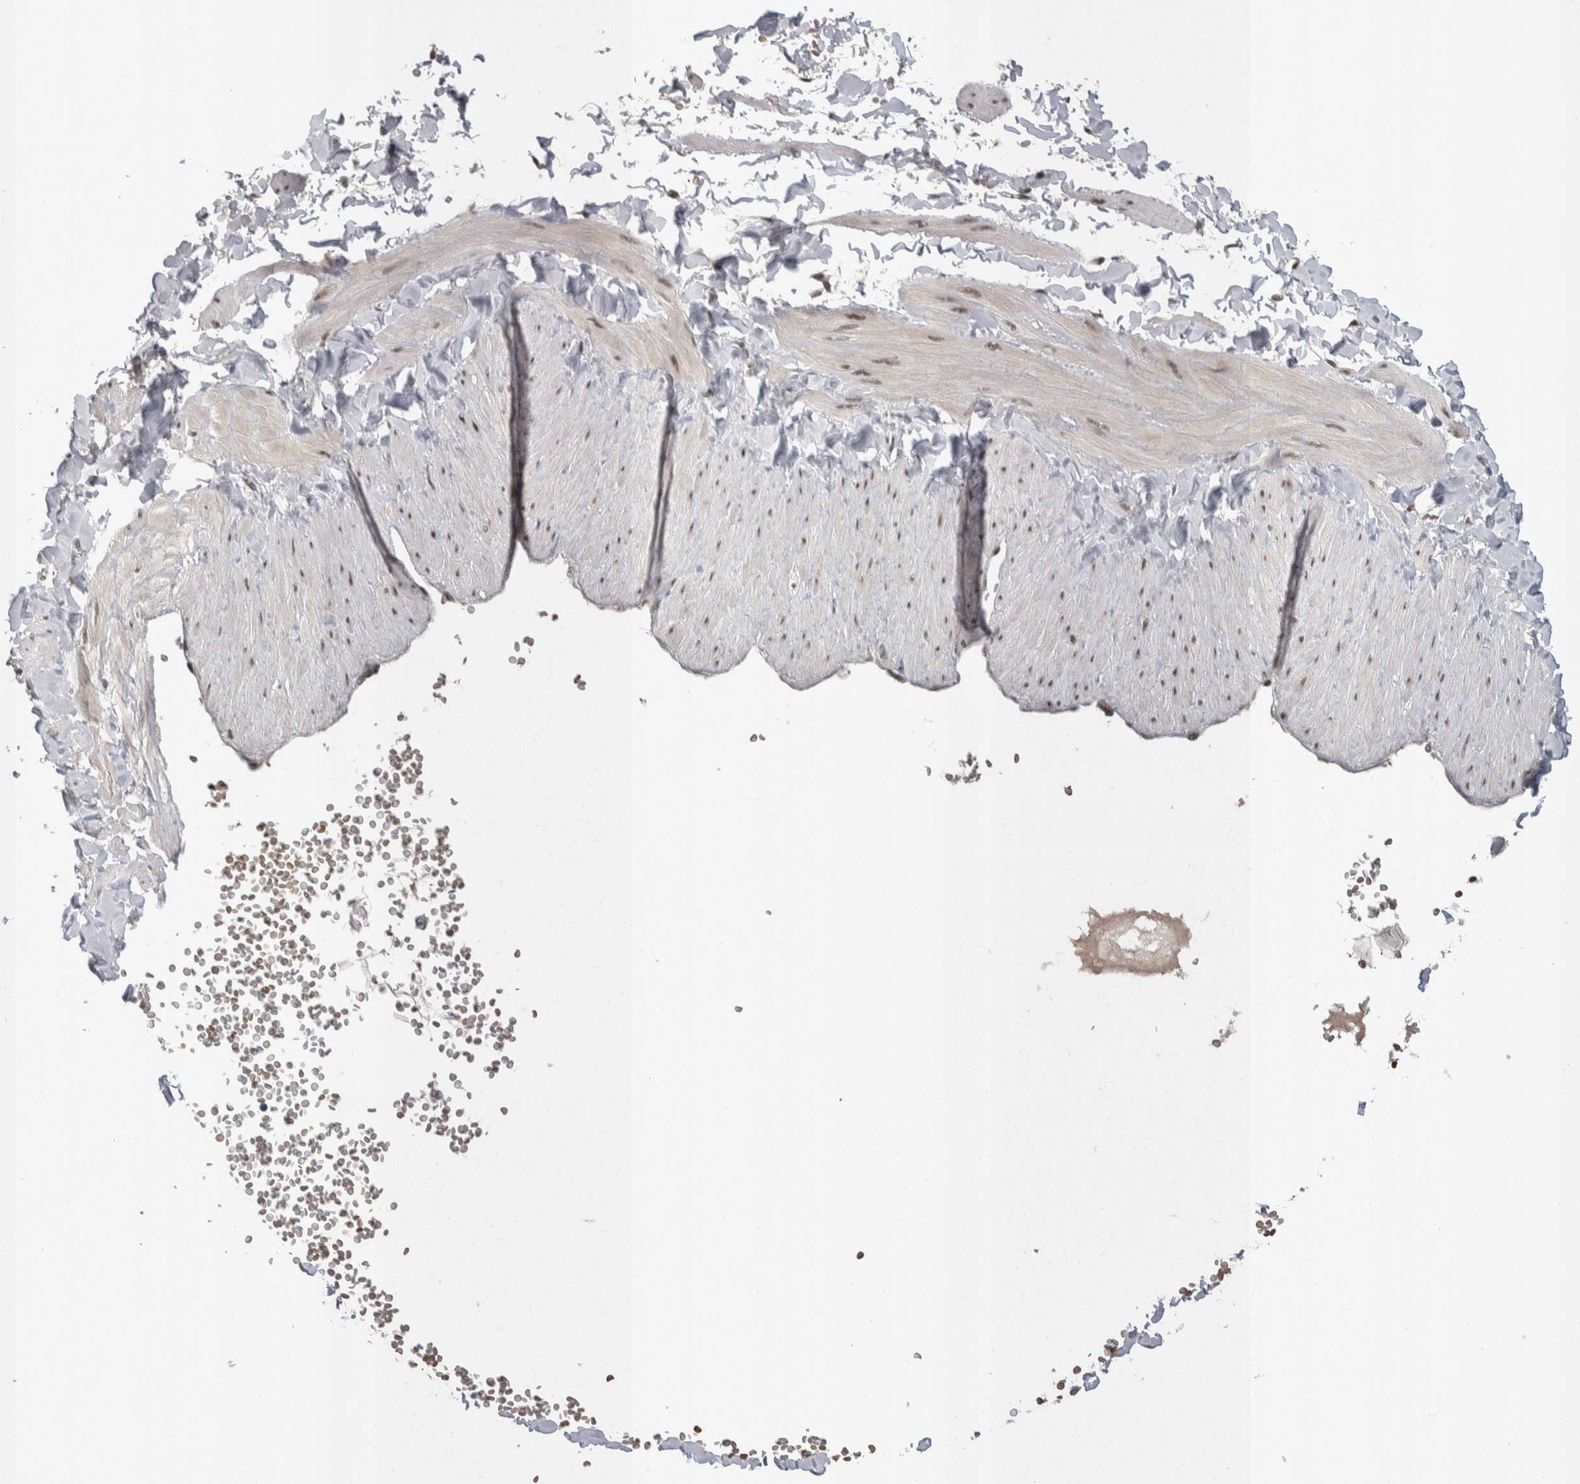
{"staining": {"intensity": "negative", "quantity": "none", "location": "none"}, "tissue": "soft tissue", "cell_type": "Chondrocytes", "image_type": "normal", "snomed": [{"axis": "morphology", "description": "Normal tissue, NOS"}, {"axis": "topography", "description": "Adipose tissue"}, {"axis": "topography", "description": "Vascular tissue"}, {"axis": "topography", "description": "Peripheral nerve tissue"}], "caption": "An immunohistochemistry (IHC) photomicrograph of normal soft tissue is shown. There is no staining in chondrocytes of soft tissue. (Brightfield microscopy of DAB (3,3'-diaminobenzidine) immunohistochemistry (IHC) at high magnification).", "gene": "DMTF1", "patient": {"sex": "male", "age": 25}}